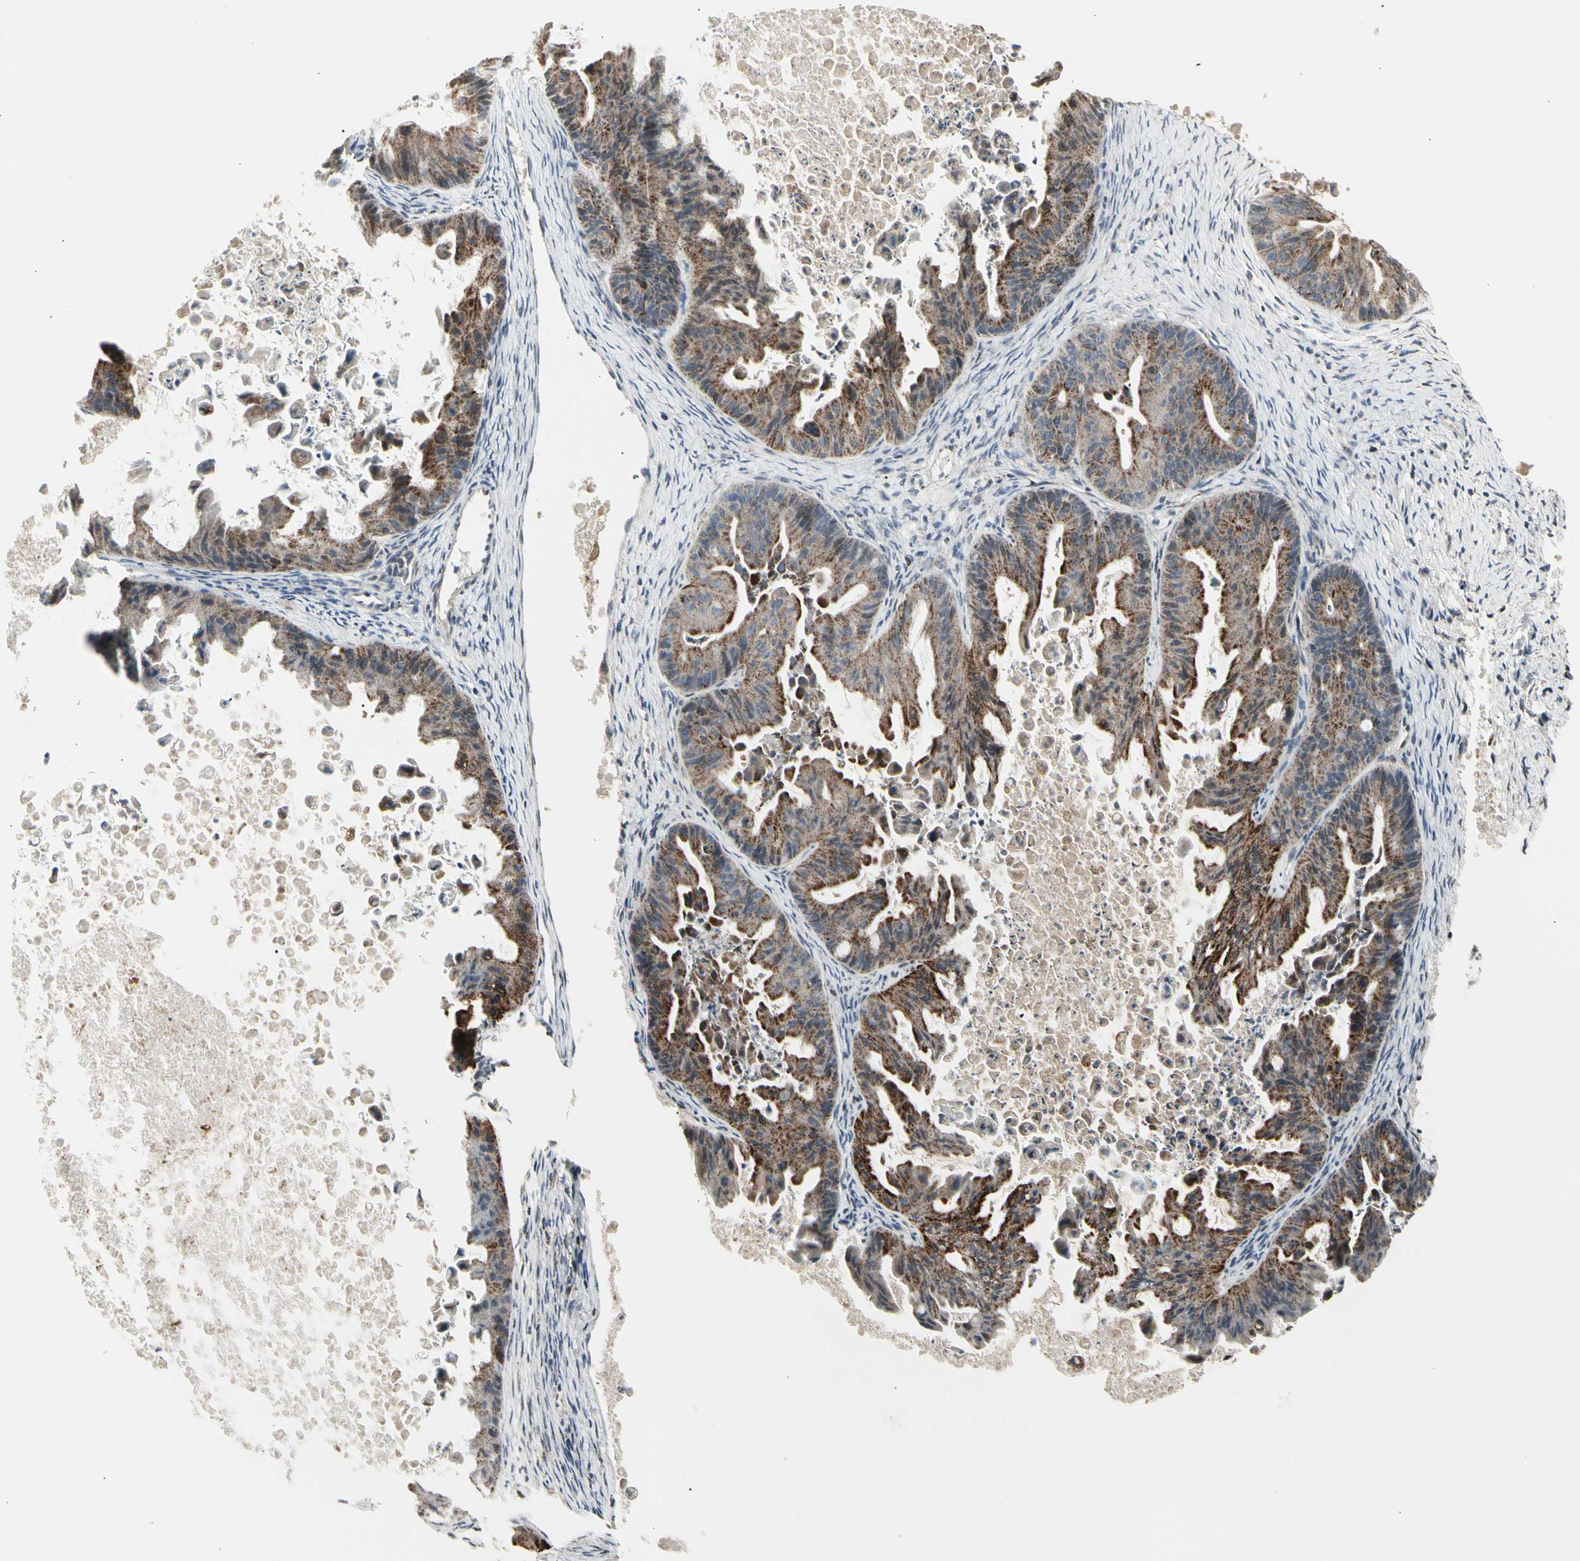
{"staining": {"intensity": "strong", "quantity": "25%-75%", "location": "cytoplasmic/membranous"}, "tissue": "ovarian cancer", "cell_type": "Tumor cells", "image_type": "cancer", "snomed": [{"axis": "morphology", "description": "Cystadenocarcinoma, mucinous, NOS"}, {"axis": "topography", "description": "Ovary"}], "caption": "Immunohistochemistry micrograph of neoplastic tissue: human ovarian cancer stained using immunohistochemistry (IHC) exhibits high levels of strong protein expression localized specifically in the cytoplasmic/membranous of tumor cells, appearing as a cytoplasmic/membranous brown color.", "gene": "TMEM176A", "patient": {"sex": "female", "age": 37}}